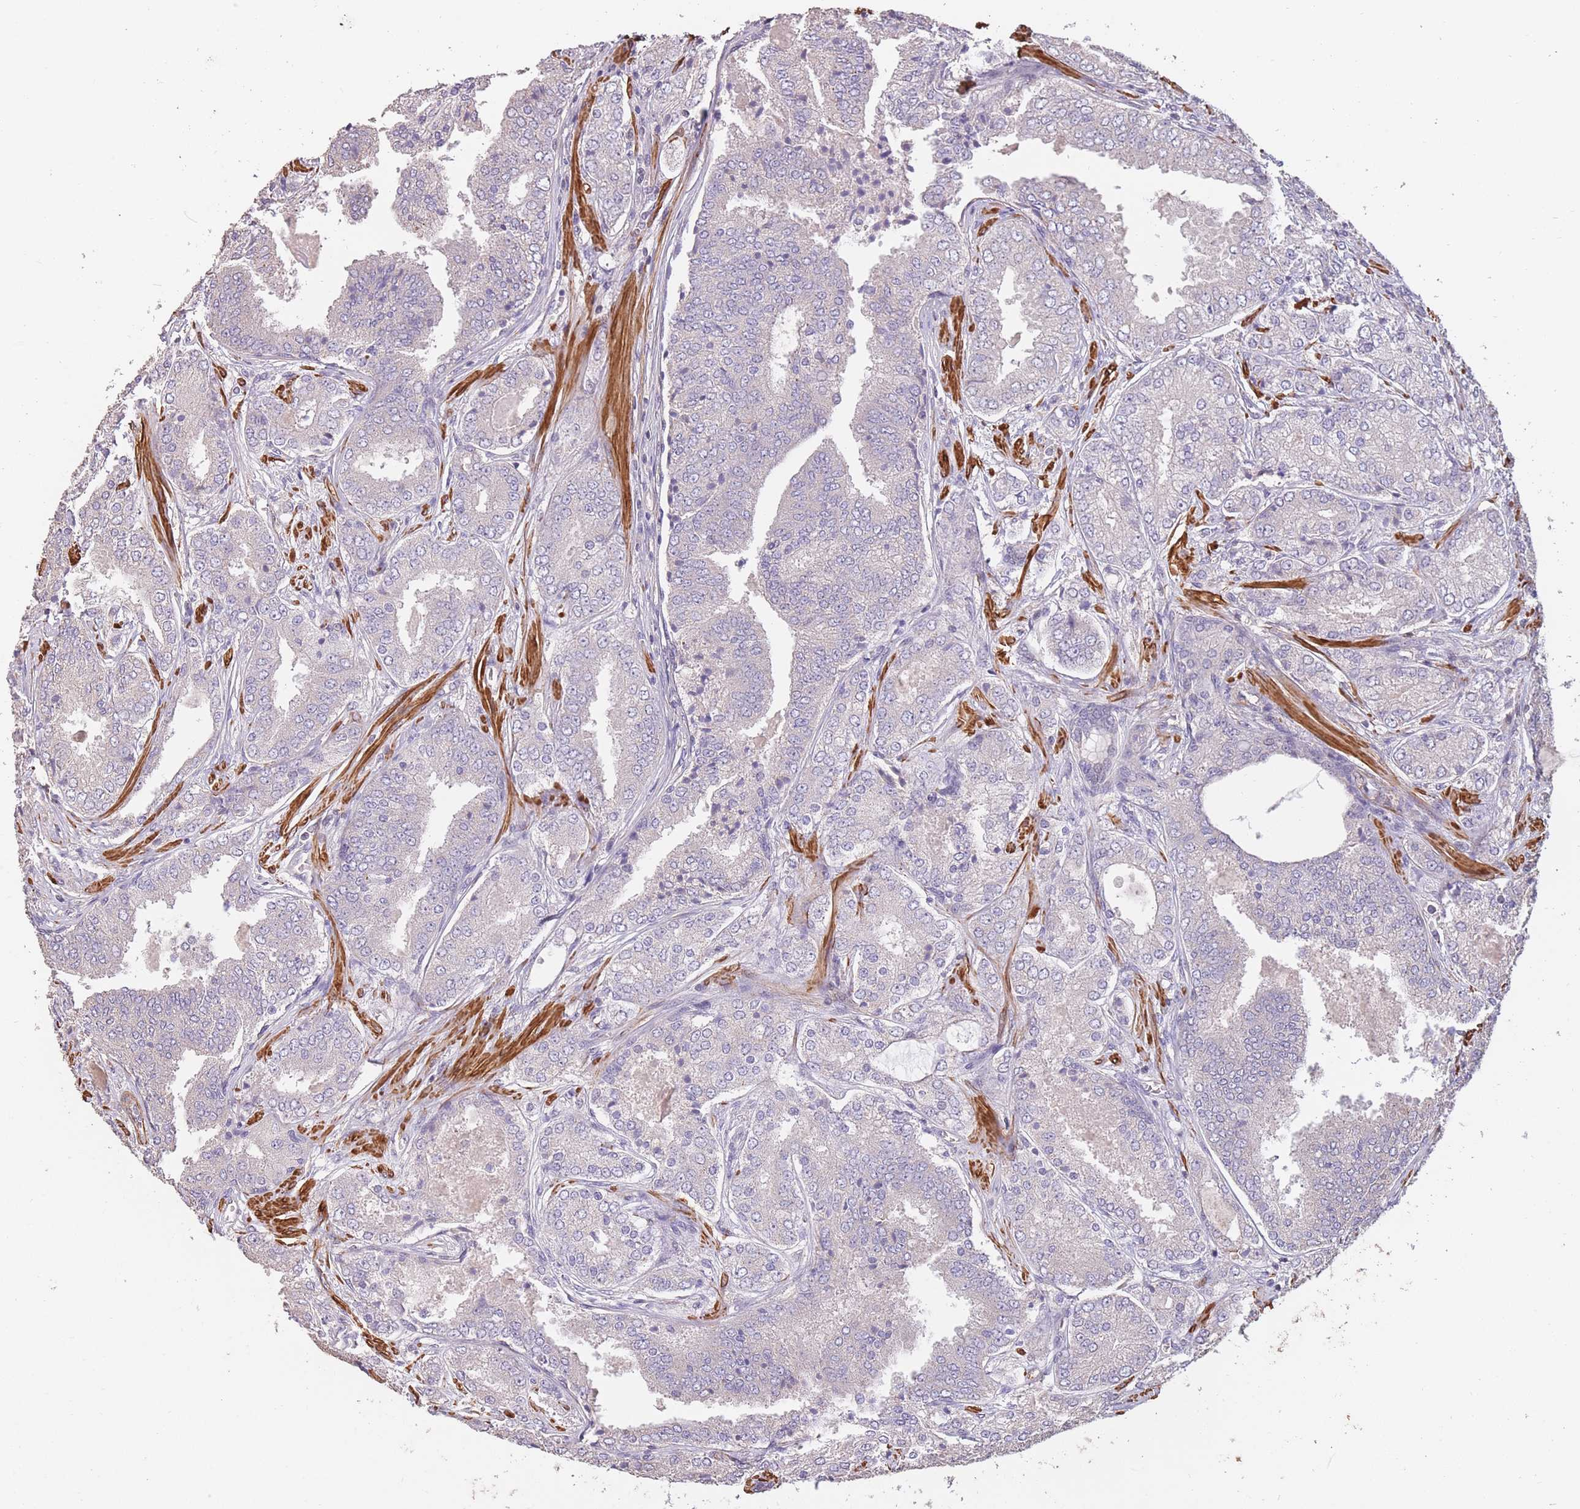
{"staining": {"intensity": "negative", "quantity": "none", "location": "none"}, "tissue": "prostate cancer", "cell_type": "Tumor cells", "image_type": "cancer", "snomed": [{"axis": "morphology", "description": "Adenocarcinoma, High grade"}, {"axis": "topography", "description": "Prostate"}], "caption": "Immunohistochemical staining of prostate cancer reveals no significant positivity in tumor cells. The staining is performed using DAB brown chromogen with nuclei counter-stained in using hematoxylin.", "gene": "NLRC4", "patient": {"sex": "male", "age": 63}}